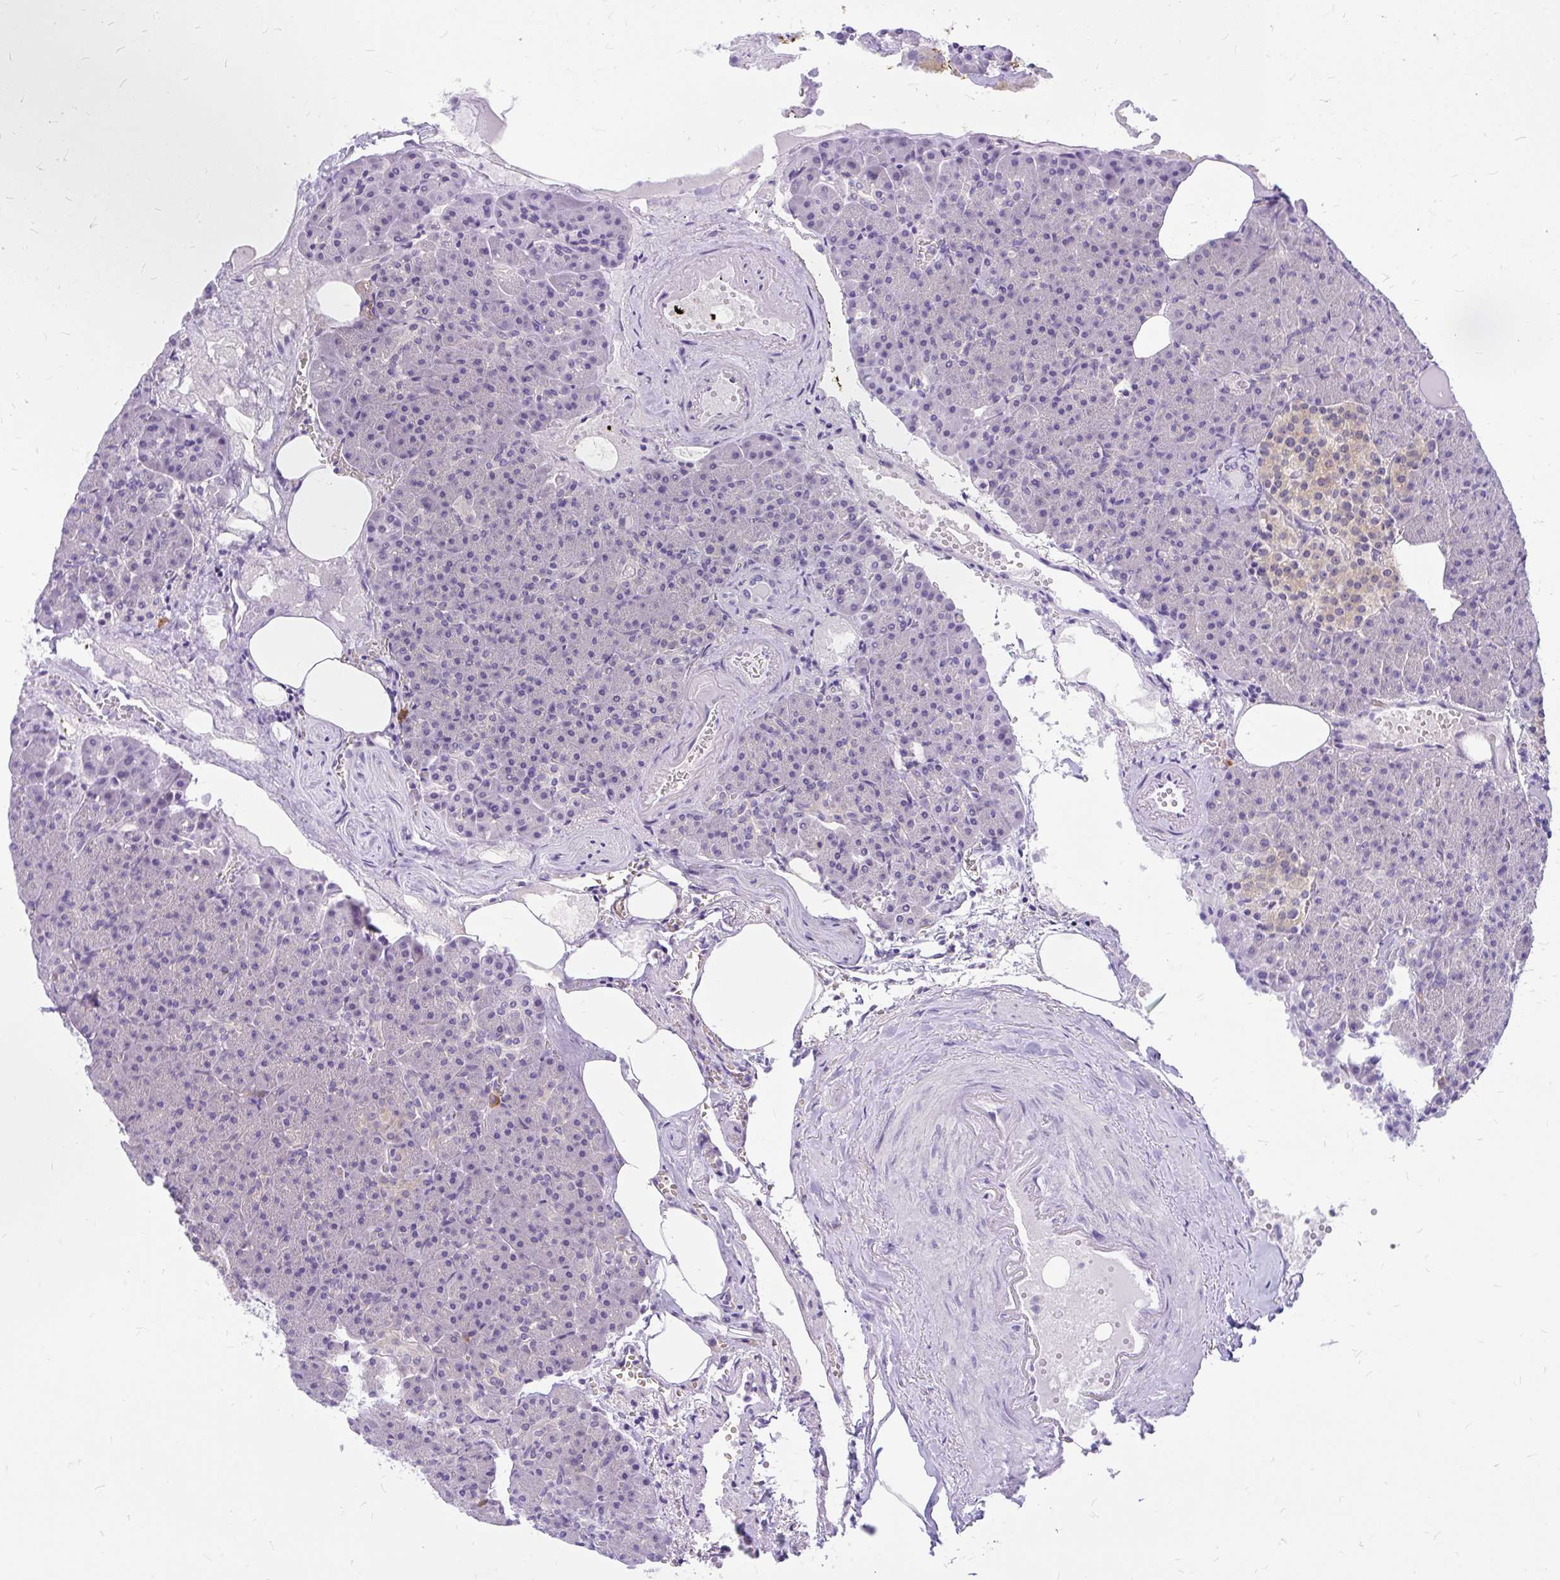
{"staining": {"intensity": "negative", "quantity": "none", "location": "none"}, "tissue": "pancreas", "cell_type": "Exocrine glandular cells", "image_type": "normal", "snomed": [{"axis": "morphology", "description": "Normal tissue, NOS"}, {"axis": "topography", "description": "Pancreas"}], "caption": "DAB immunohistochemical staining of normal pancreas displays no significant positivity in exocrine glandular cells. Brightfield microscopy of immunohistochemistry (IHC) stained with DAB (3,3'-diaminobenzidine) (brown) and hematoxylin (blue), captured at high magnification.", "gene": "MAP1LC3A", "patient": {"sex": "female", "age": 74}}